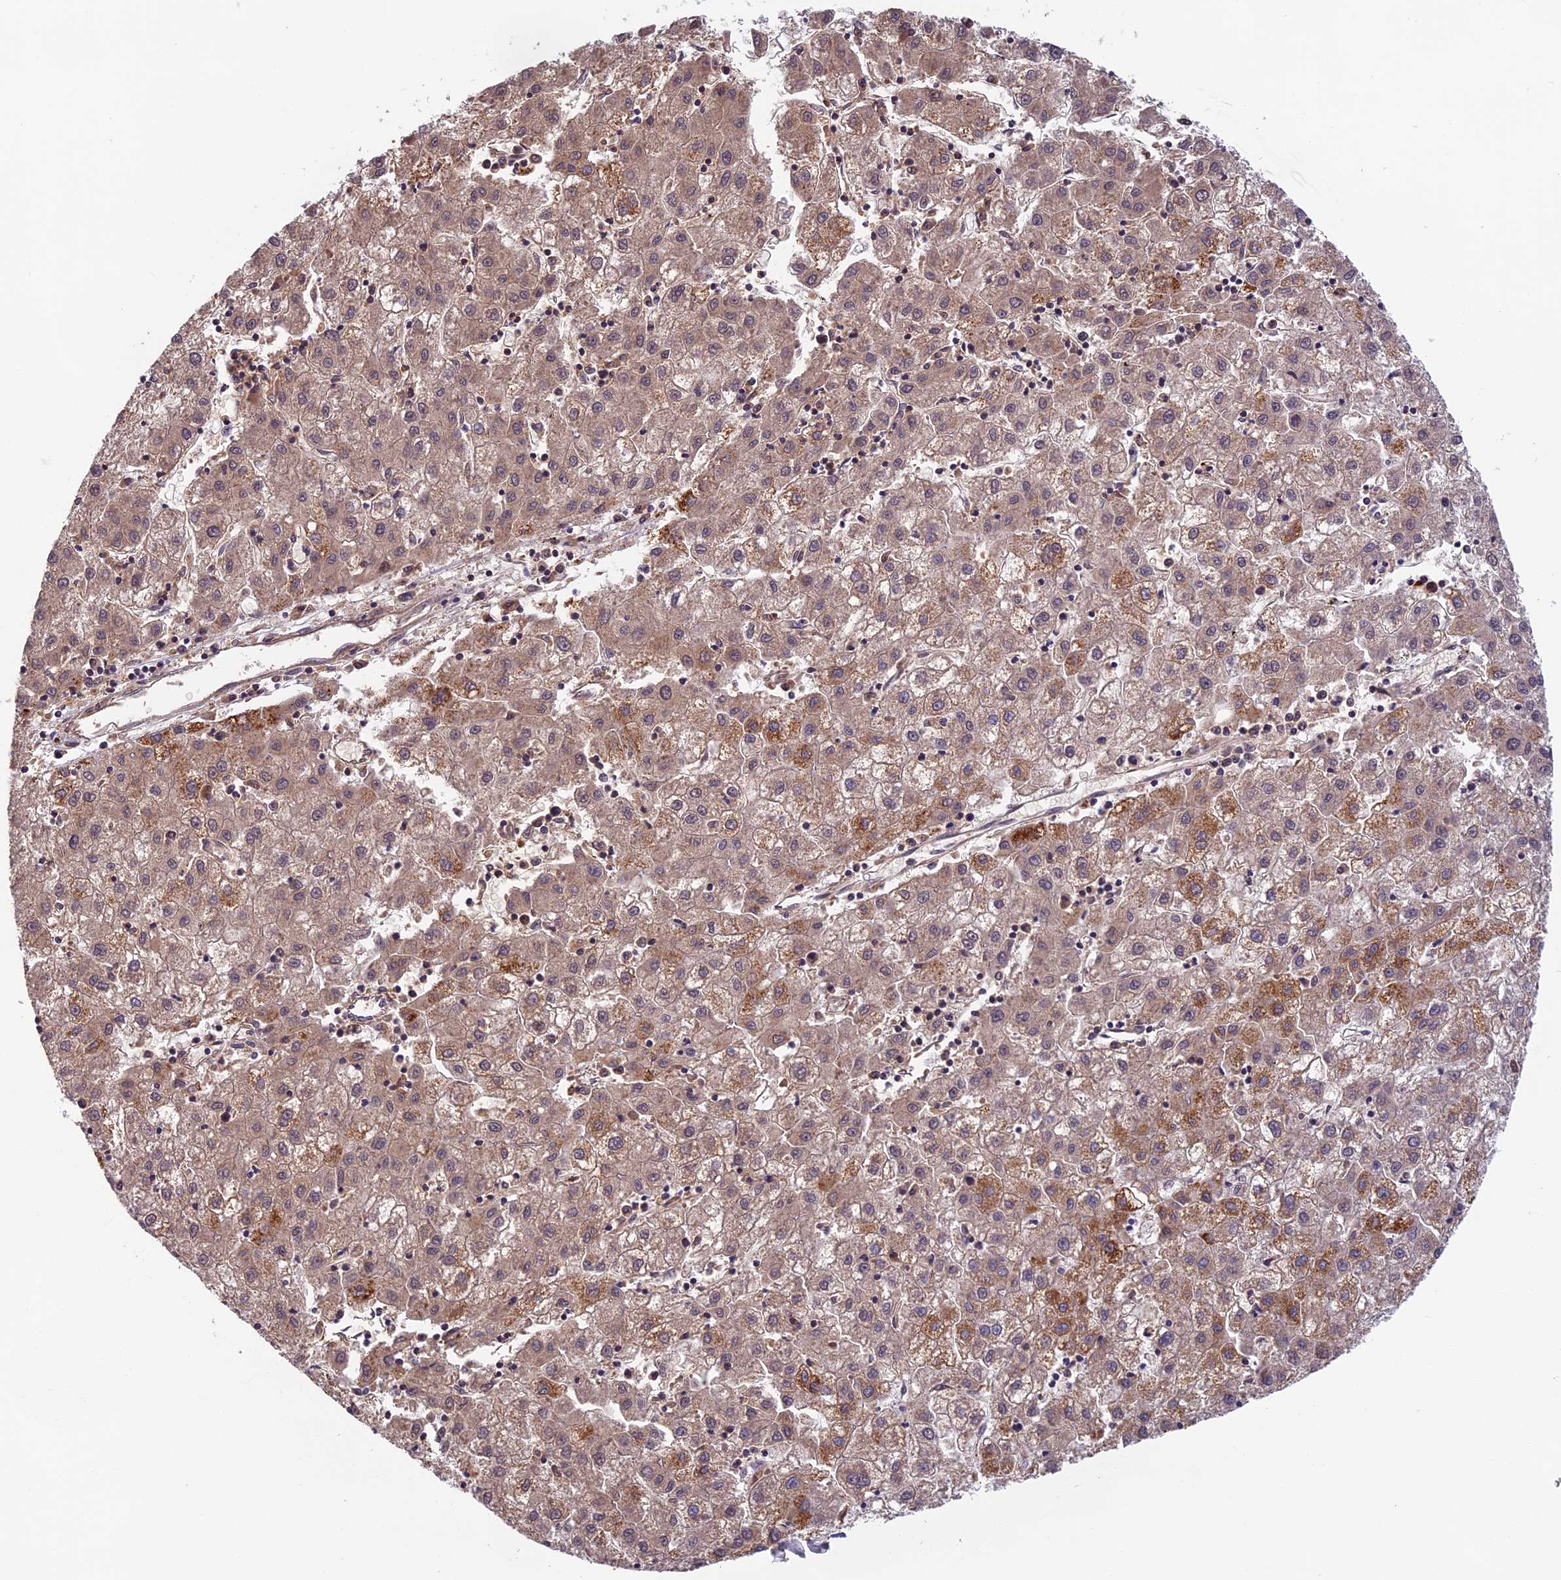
{"staining": {"intensity": "moderate", "quantity": ">75%", "location": "cytoplasmic/membranous"}, "tissue": "liver cancer", "cell_type": "Tumor cells", "image_type": "cancer", "snomed": [{"axis": "morphology", "description": "Carcinoma, Hepatocellular, NOS"}, {"axis": "topography", "description": "Liver"}], "caption": "Liver hepatocellular carcinoma tissue exhibits moderate cytoplasmic/membranous expression in about >75% of tumor cells, visualized by immunohistochemistry.", "gene": "SEMA7A", "patient": {"sex": "male", "age": 72}}